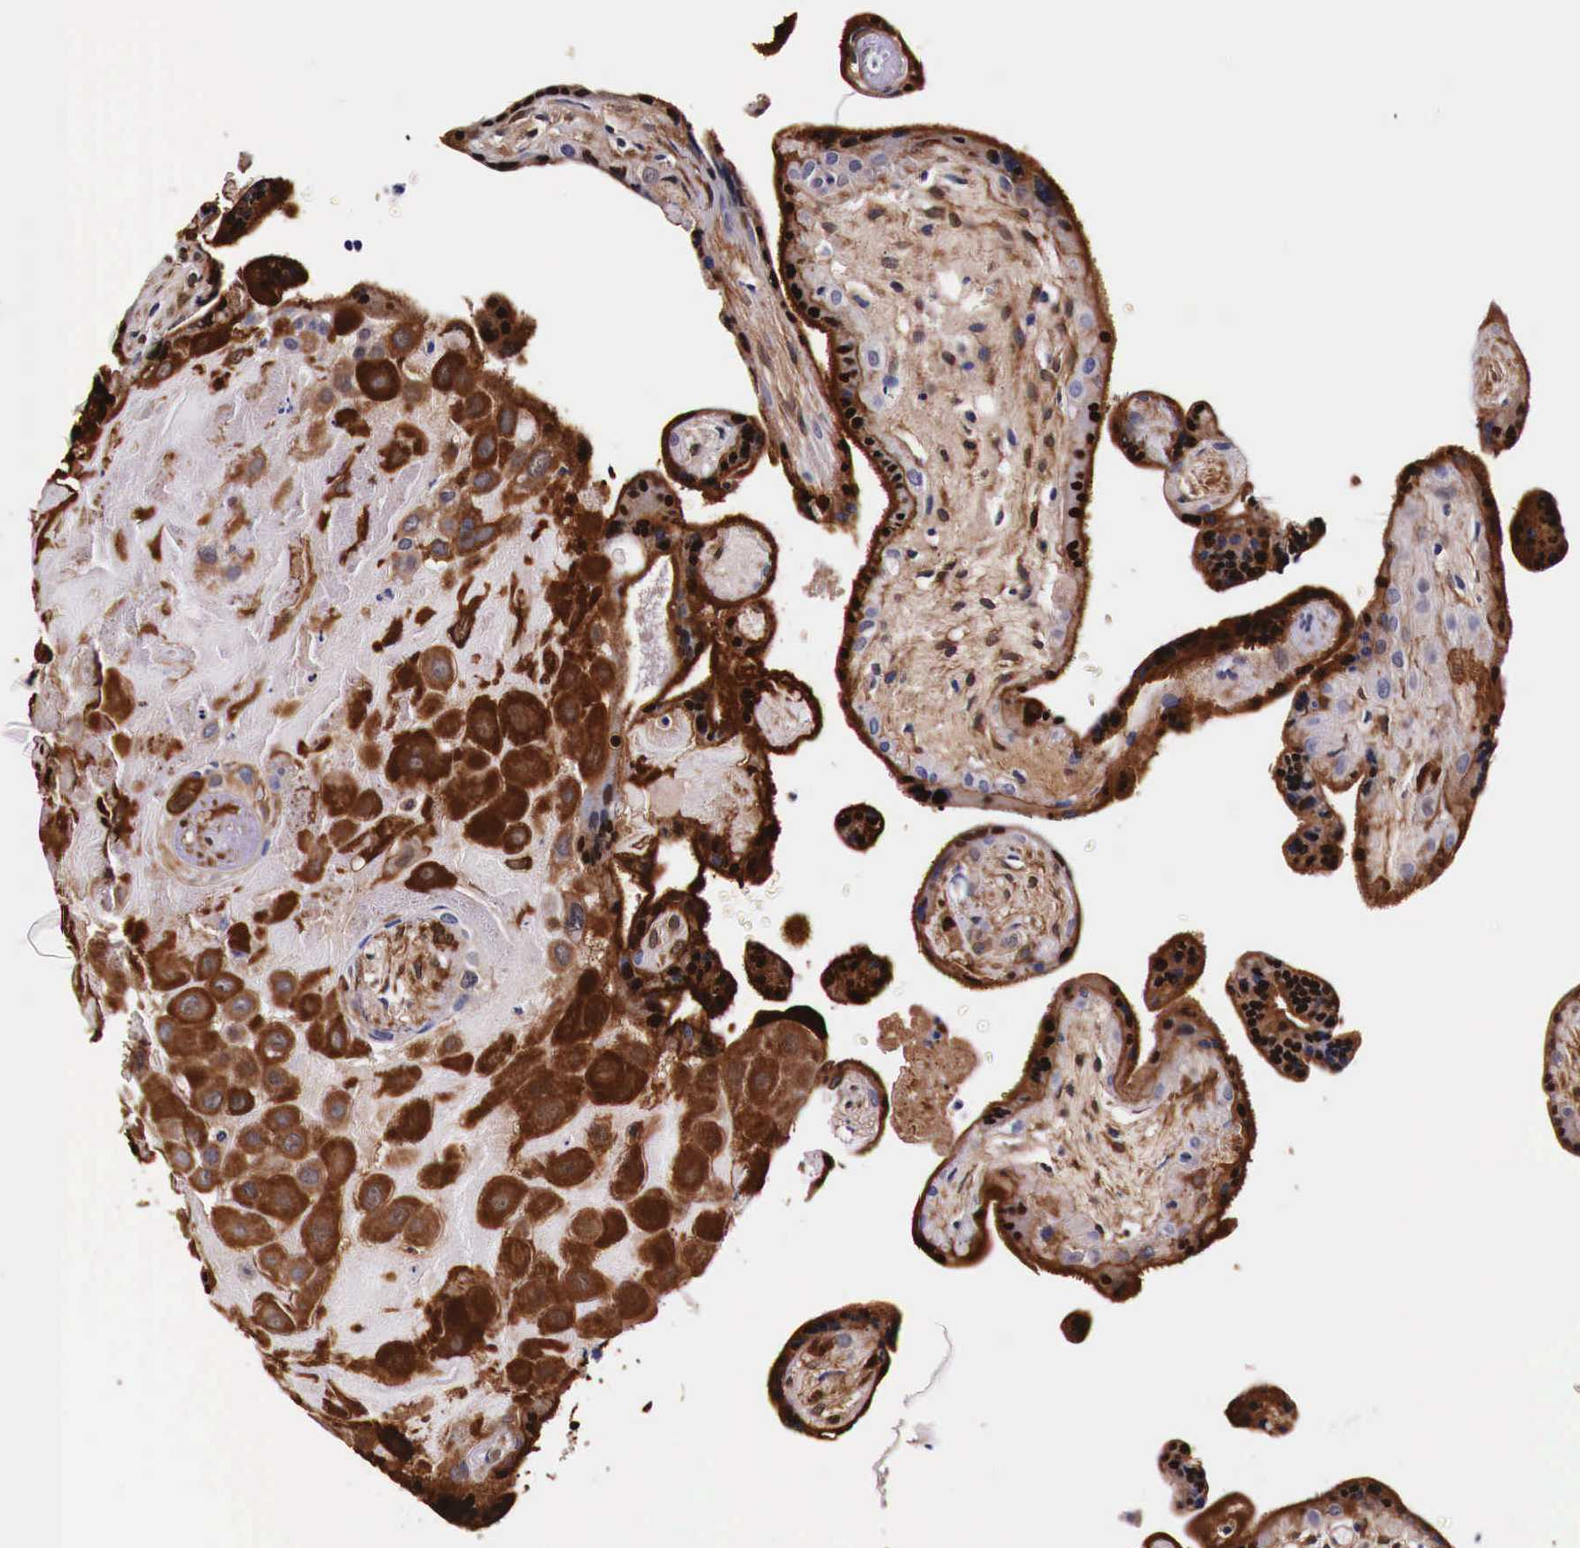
{"staining": {"intensity": "moderate", "quantity": "25%-75%", "location": "cytoplasmic/membranous"}, "tissue": "placenta", "cell_type": "Decidual cells", "image_type": "normal", "snomed": [{"axis": "morphology", "description": "Normal tissue, NOS"}, {"axis": "topography", "description": "Placenta"}], "caption": "Unremarkable placenta shows moderate cytoplasmic/membranous expression in approximately 25%-75% of decidual cells.", "gene": "HSPB1", "patient": {"sex": "female", "age": 24}}